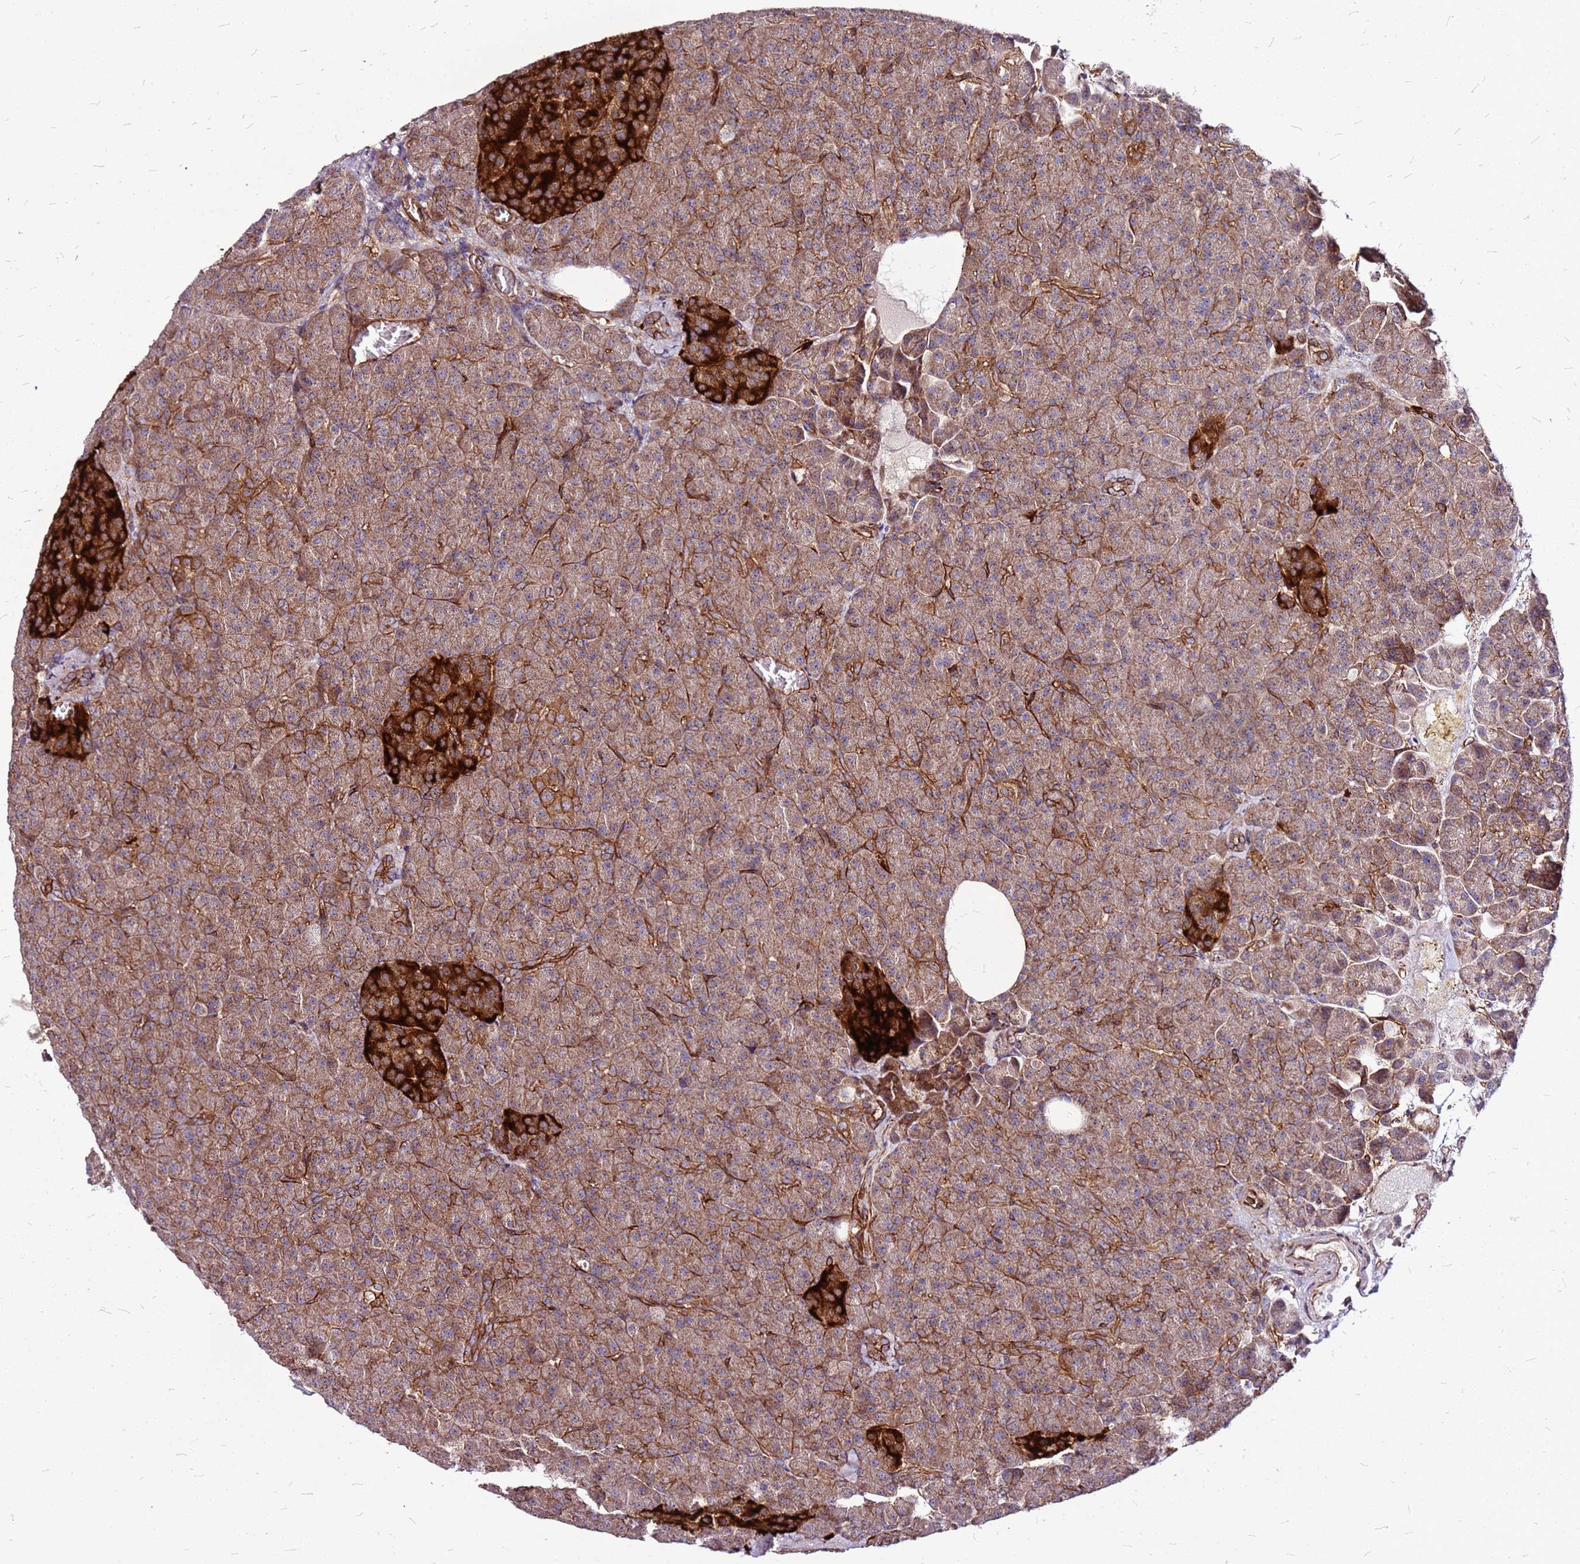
{"staining": {"intensity": "strong", "quantity": "25%-75%", "location": "cytoplasmic/membranous"}, "tissue": "pancreas", "cell_type": "Exocrine glandular cells", "image_type": "normal", "snomed": [{"axis": "morphology", "description": "Normal tissue, NOS"}, {"axis": "topography", "description": "Pancreas"}], "caption": "Protein expression analysis of benign pancreas demonstrates strong cytoplasmic/membranous positivity in approximately 25%-75% of exocrine glandular cells.", "gene": "TOPAZ1", "patient": {"sex": "female", "age": 74}}